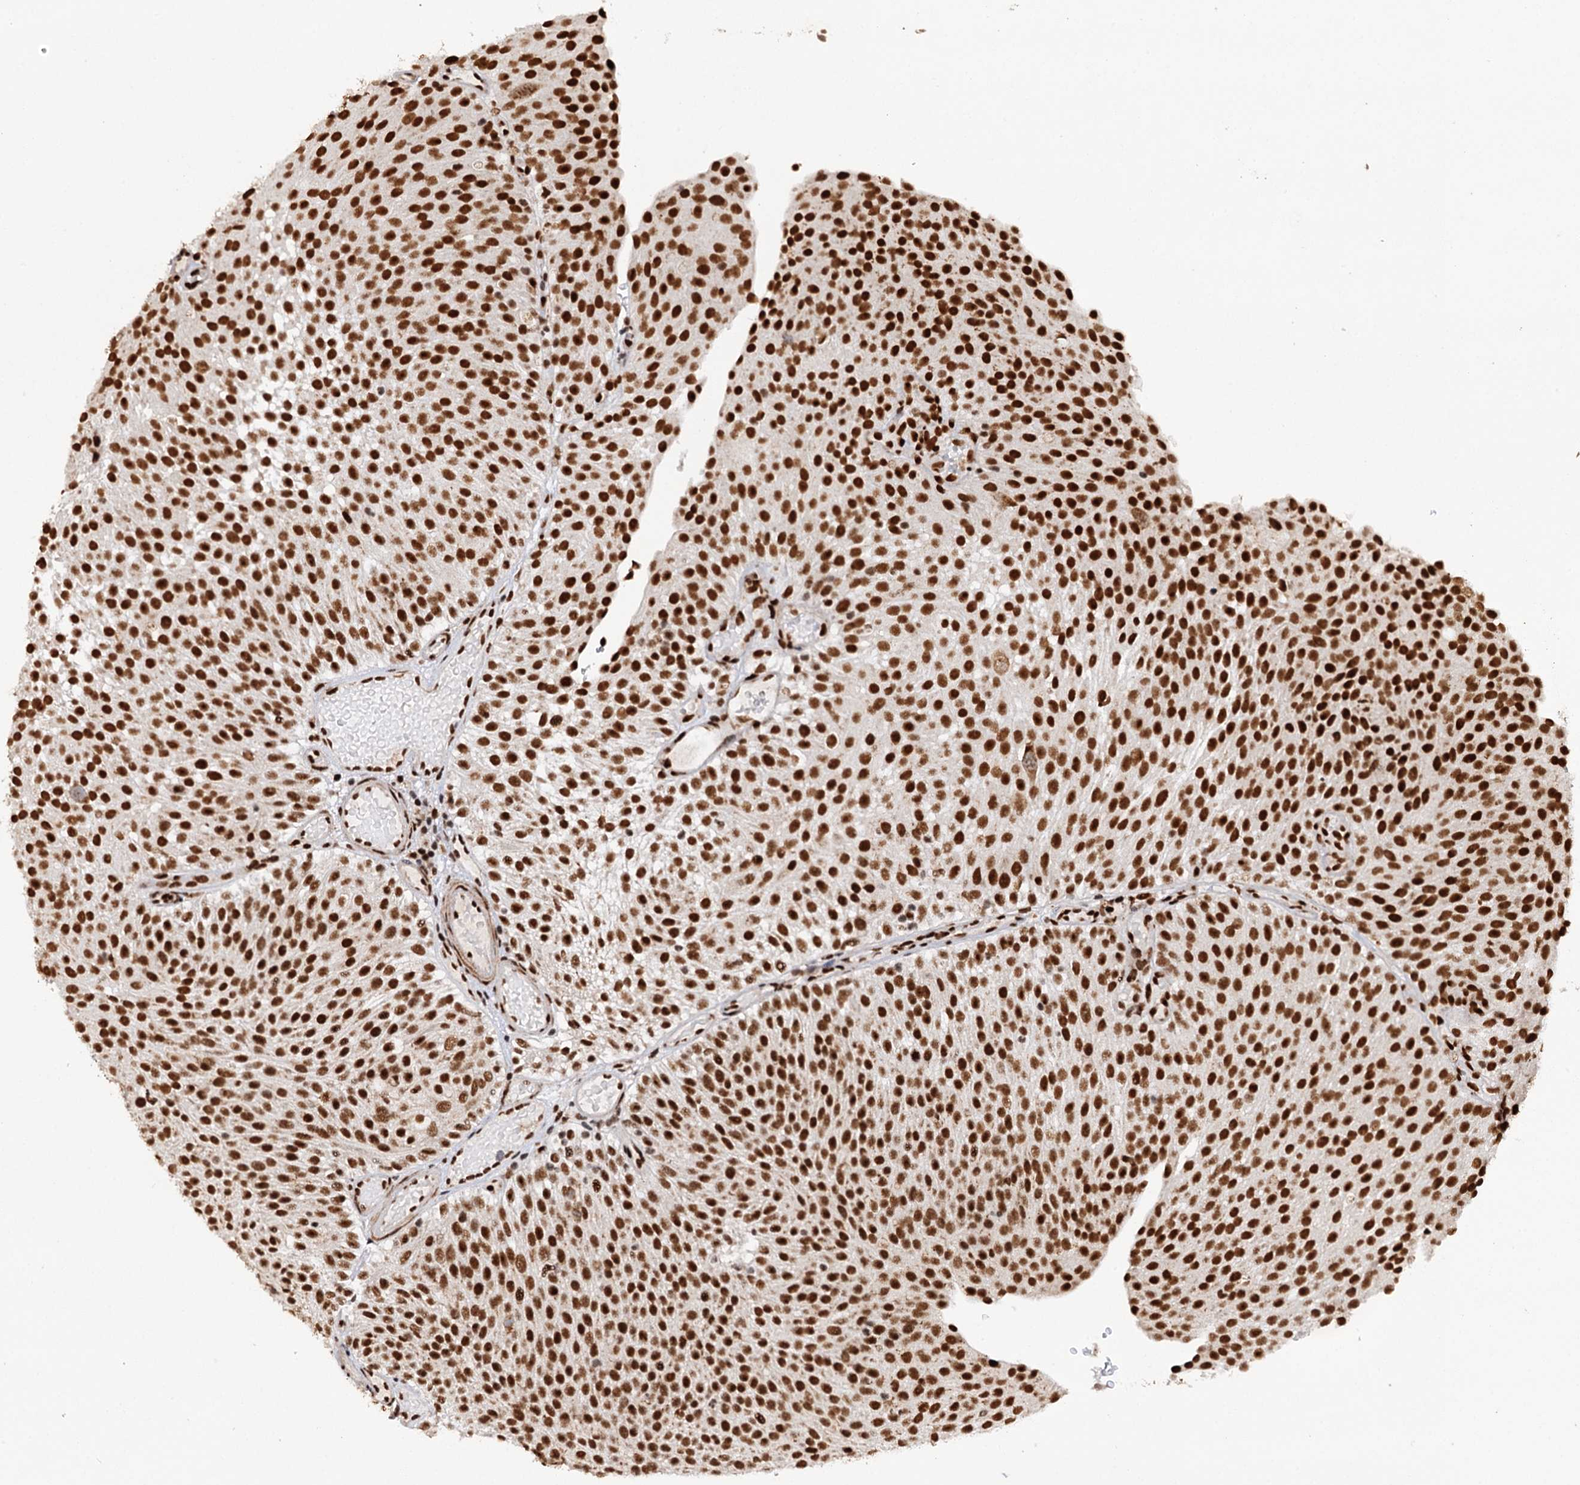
{"staining": {"intensity": "strong", "quantity": ">75%", "location": "nuclear"}, "tissue": "urothelial cancer", "cell_type": "Tumor cells", "image_type": "cancer", "snomed": [{"axis": "morphology", "description": "Urothelial carcinoma, Low grade"}, {"axis": "topography", "description": "Urinary bladder"}], "caption": "Urothelial cancer was stained to show a protein in brown. There is high levels of strong nuclear staining in approximately >75% of tumor cells.", "gene": "MATR3", "patient": {"sex": "male", "age": 78}}